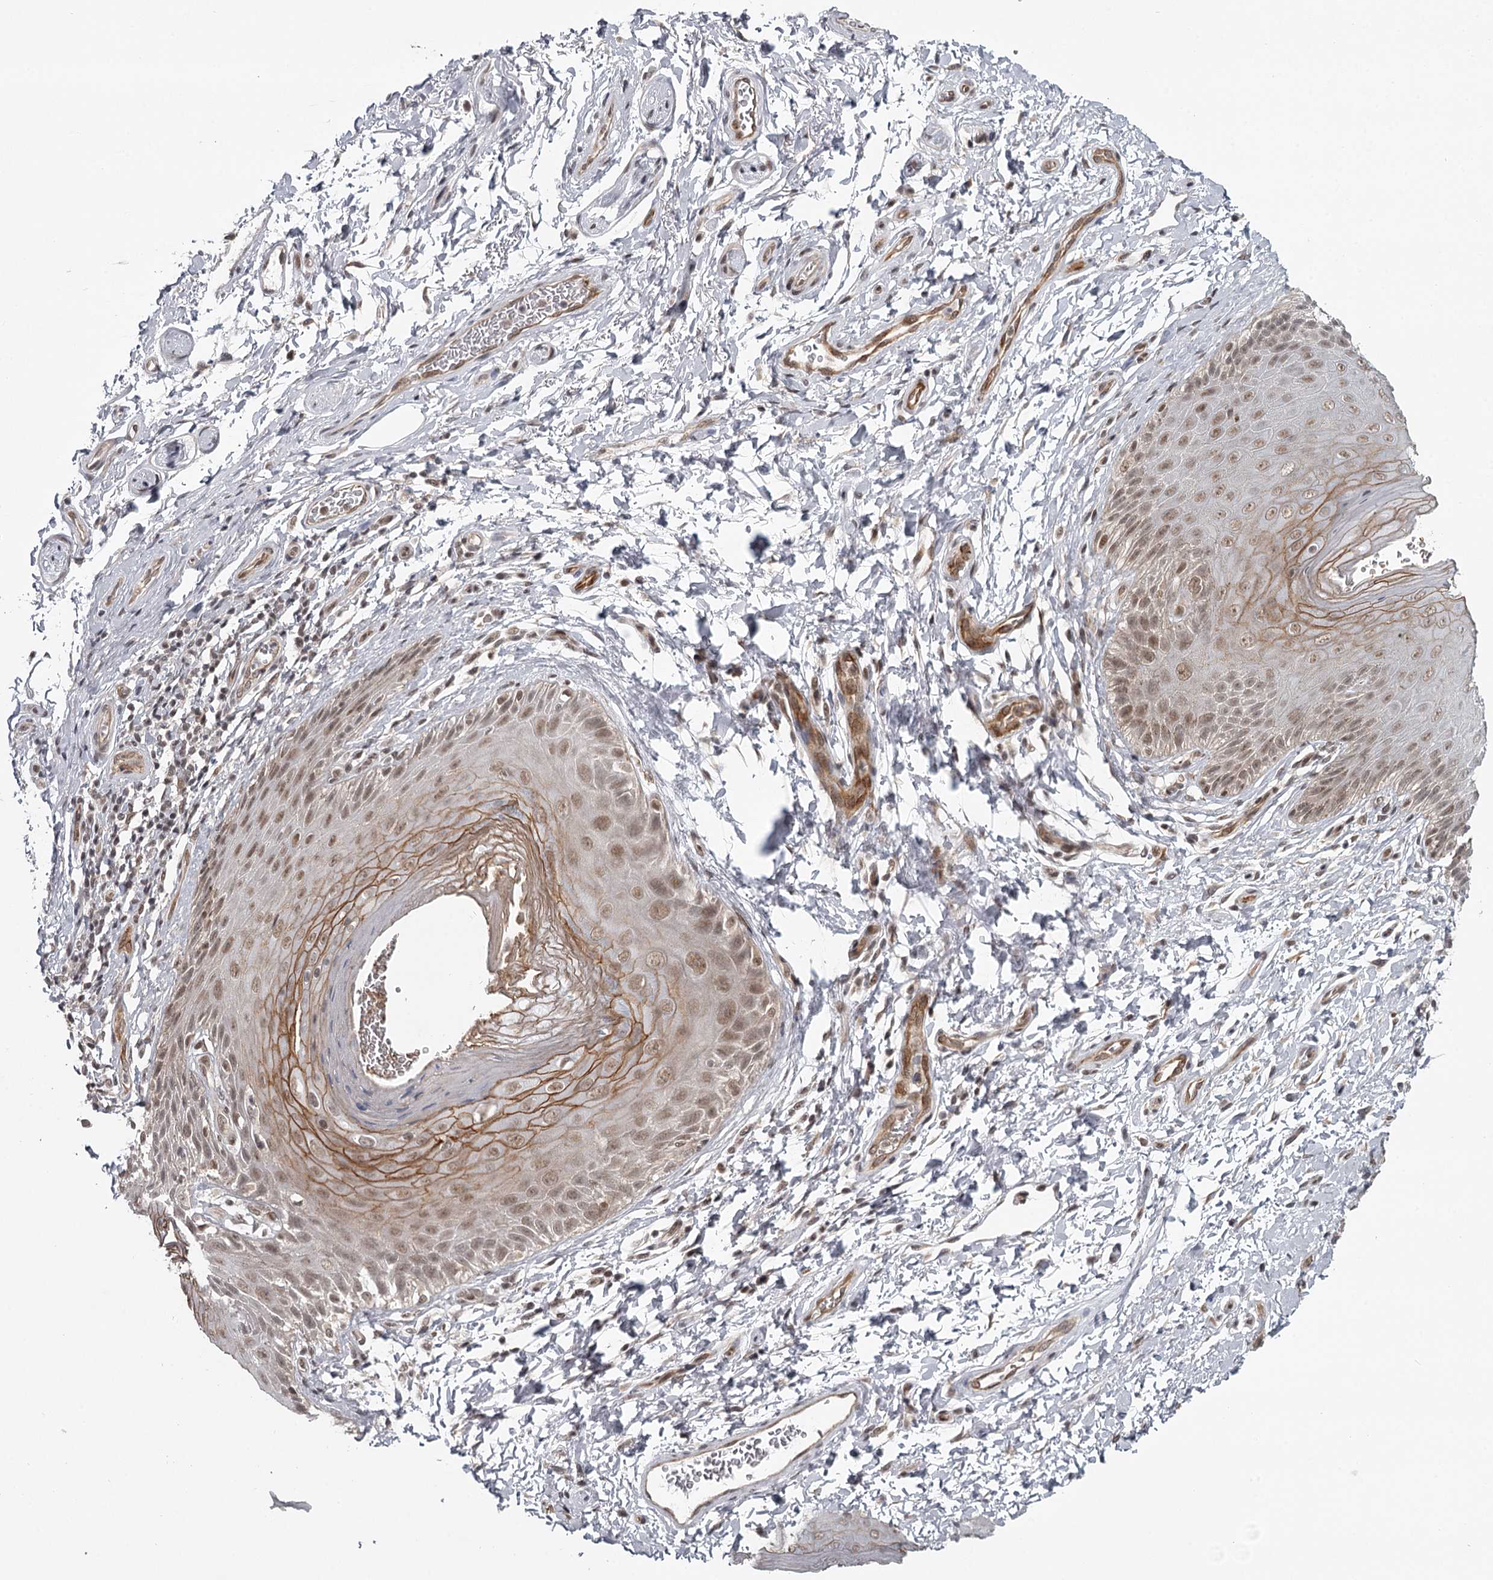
{"staining": {"intensity": "moderate", "quantity": ">75%", "location": "cytoplasmic/membranous,nuclear"}, "tissue": "skin", "cell_type": "Epidermal cells", "image_type": "normal", "snomed": [{"axis": "morphology", "description": "Normal tissue, NOS"}, {"axis": "topography", "description": "Anal"}], "caption": "Immunohistochemical staining of unremarkable skin exhibits >75% levels of moderate cytoplasmic/membranous,nuclear protein staining in approximately >75% of epidermal cells. Ihc stains the protein in brown and the nuclei are stained blue.", "gene": "FAM13C", "patient": {"sex": "male", "age": 44}}